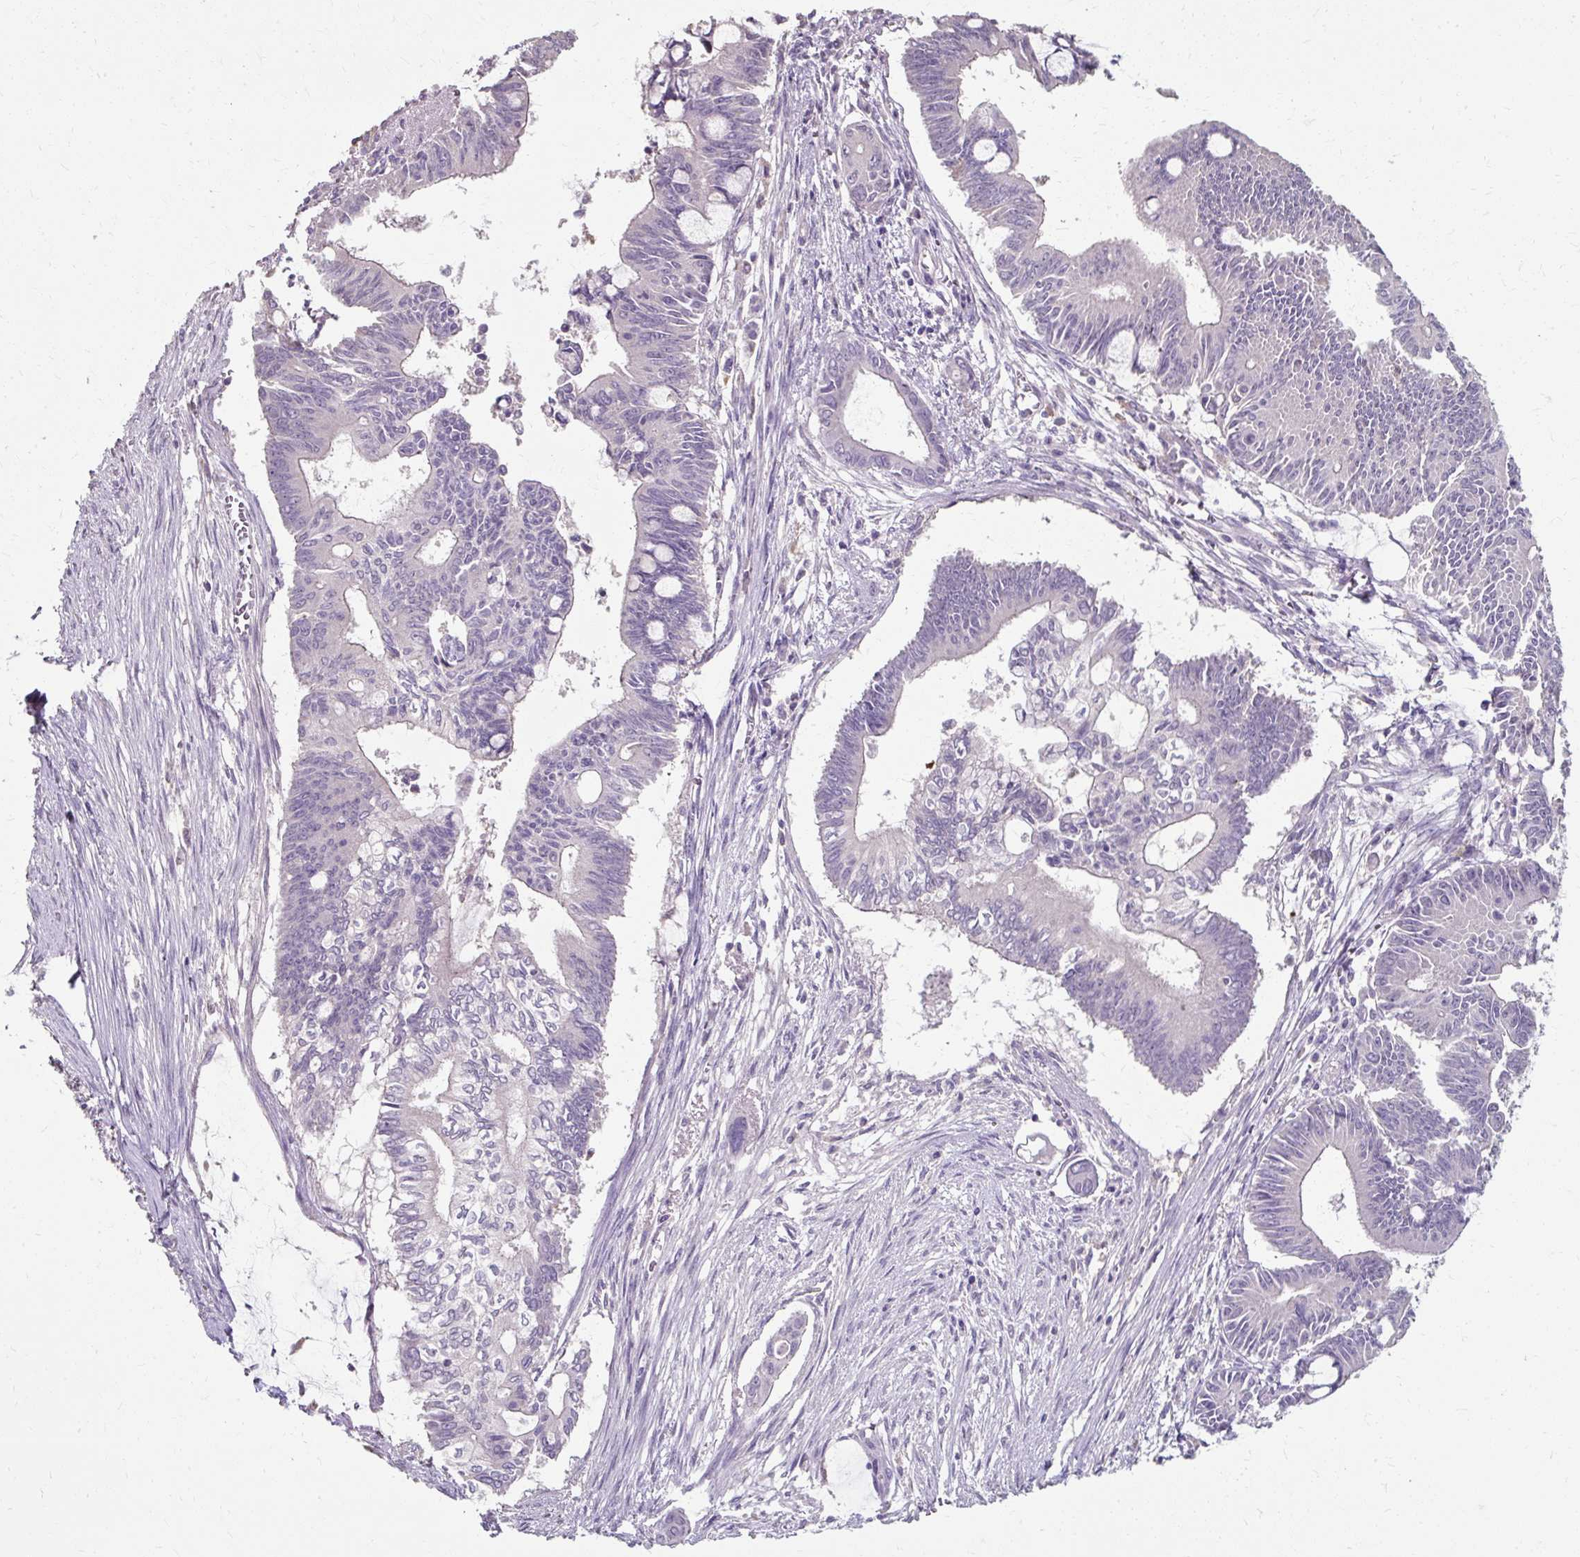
{"staining": {"intensity": "negative", "quantity": "none", "location": "none"}, "tissue": "pancreatic cancer", "cell_type": "Tumor cells", "image_type": "cancer", "snomed": [{"axis": "morphology", "description": "Adenocarcinoma, NOS"}, {"axis": "topography", "description": "Pancreas"}], "caption": "A histopathology image of human adenocarcinoma (pancreatic) is negative for staining in tumor cells.", "gene": "KLHL24", "patient": {"sex": "male", "age": 68}}